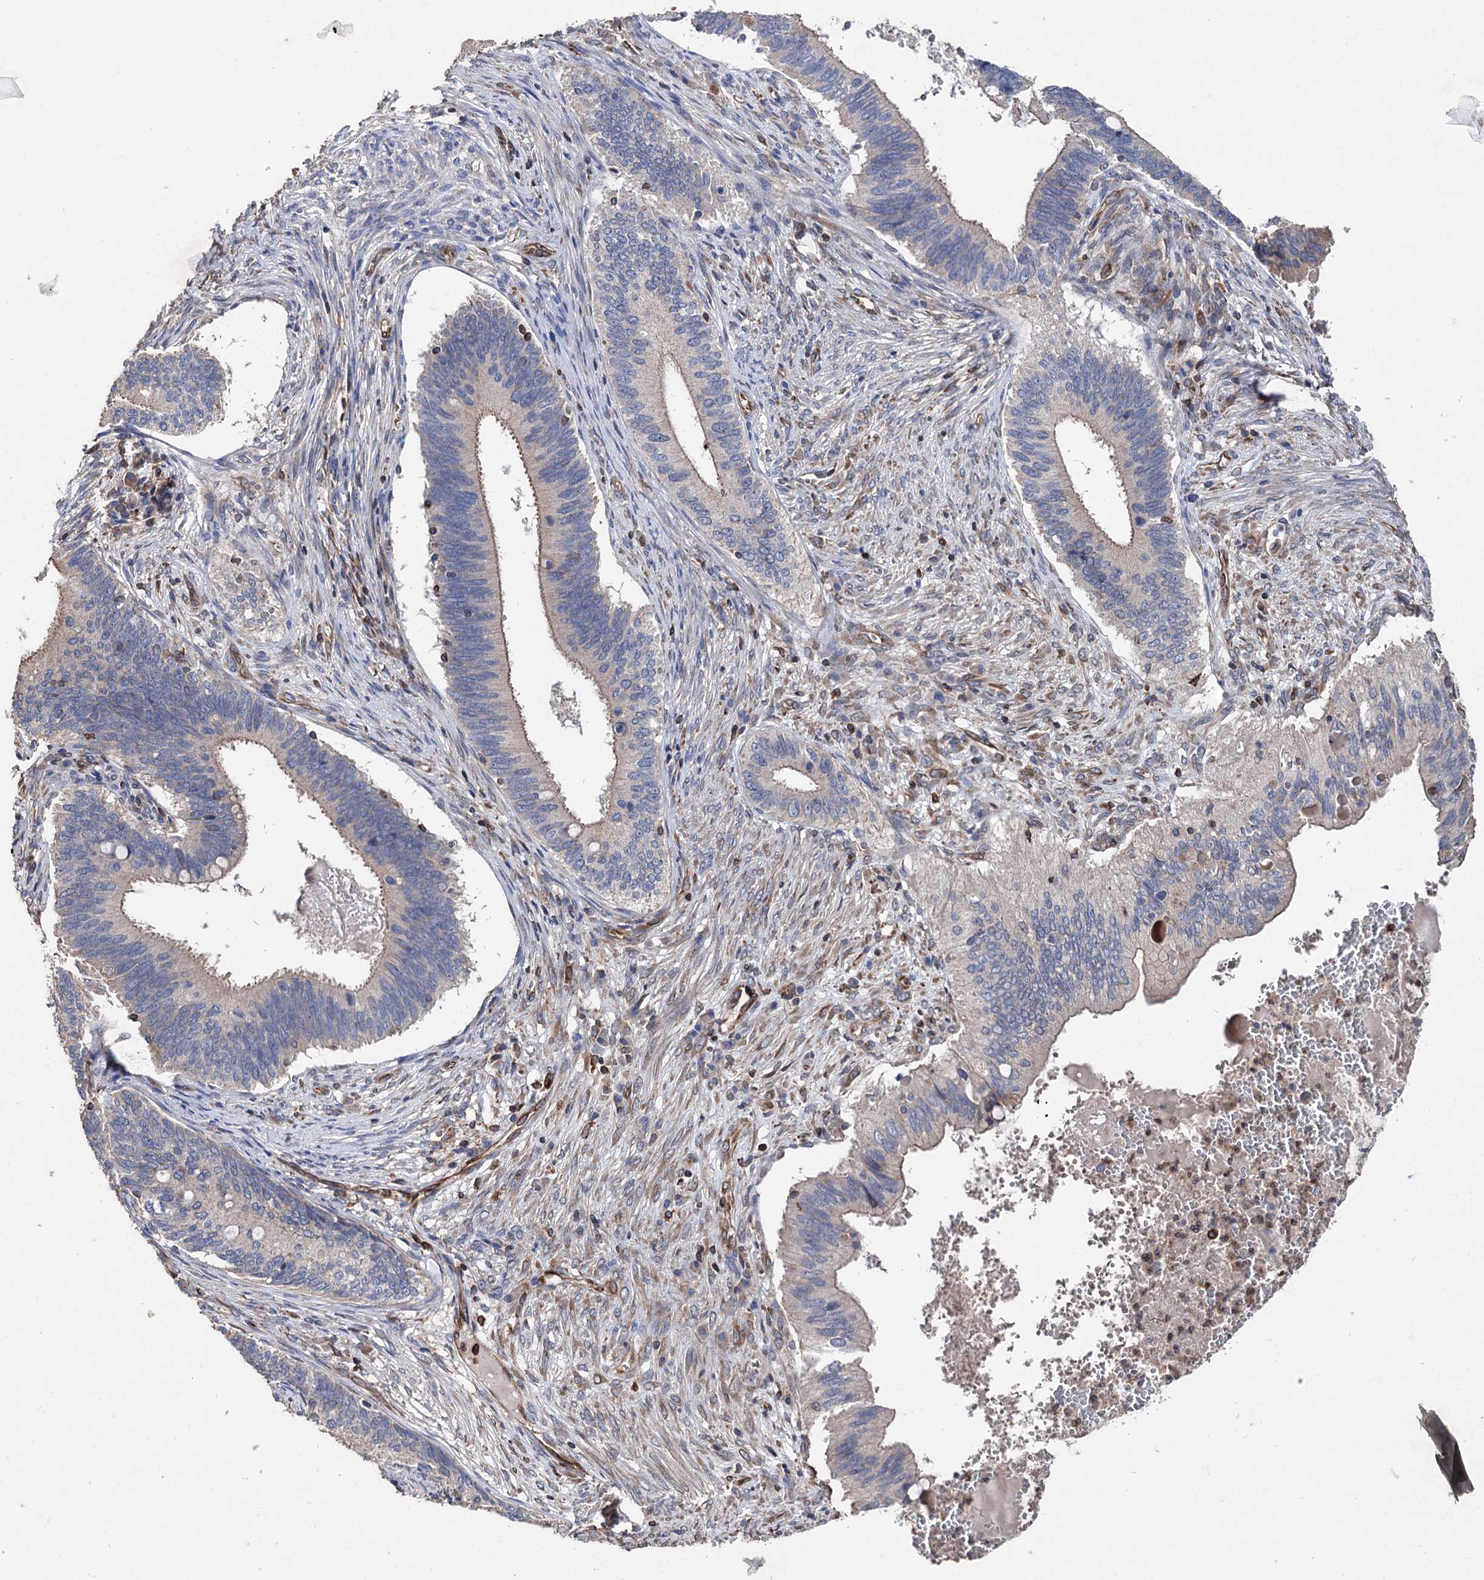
{"staining": {"intensity": "negative", "quantity": "none", "location": "none"}, "tissue": "cervical cancer", "cell_type": "Tumor cells", "image_type": "cancer", "snomed": [{"axis": "morphology", "description": "Adenocarcinoma, NOS"}, {"axis": "topography", "description": "Cervix"}], "caption": "This is an immunohistochemistry photomicrograph of cervical cancer. There is no staining in tumor cells.", "gene": "STING1", "patient": {"sex": "female", "age": 42}}